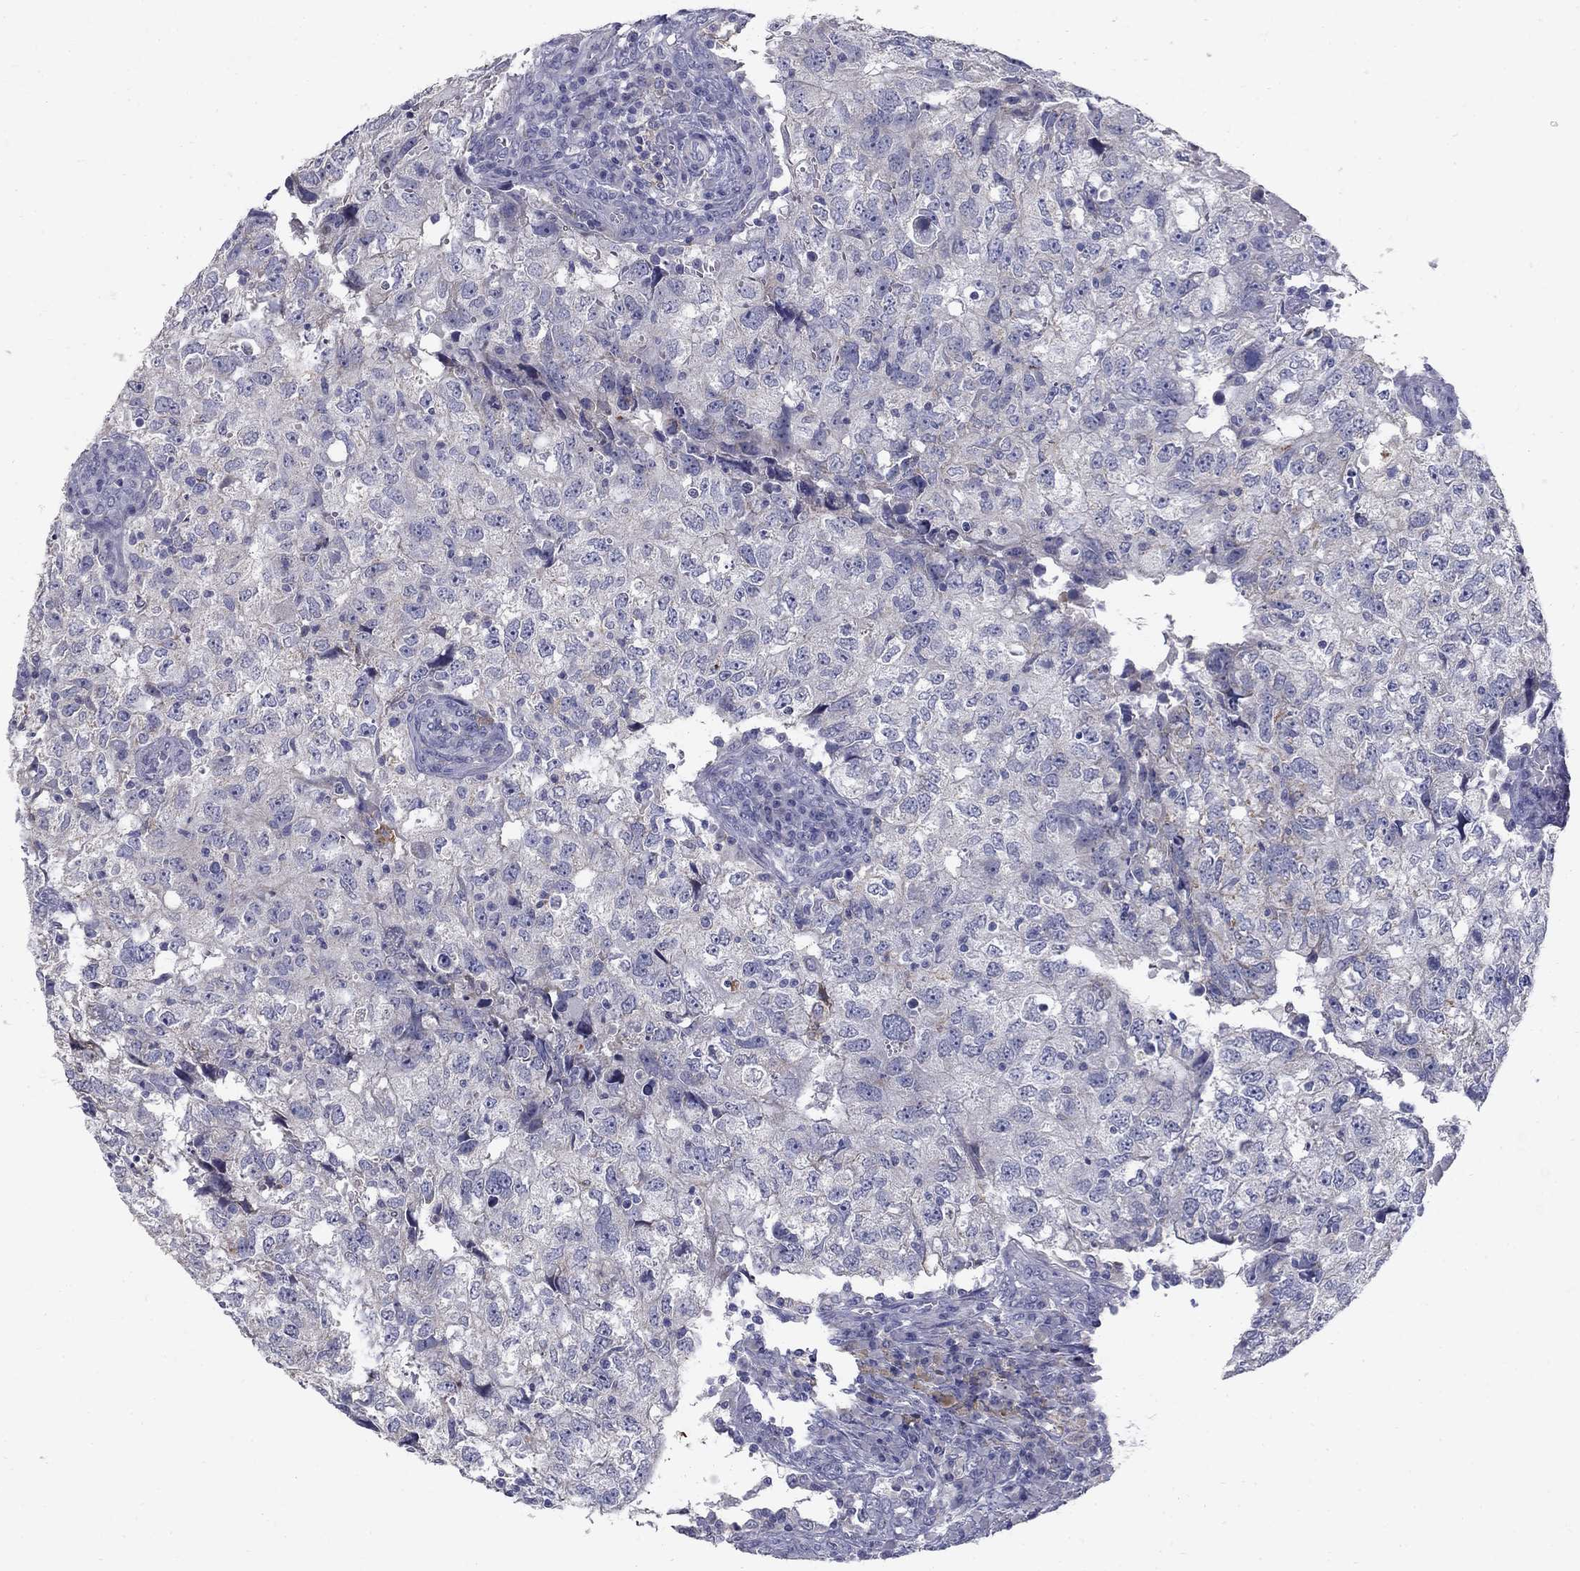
{"staining": {"intensity": "negative", "quantity": "none", "location": "none"}, "tissue": "breast cancer", "cell_type": "Tumor cells", "image_type": "cancer", "snomed": [{"axis": "morphology", "description": "Duct carcinoma"}, {"axis": "topography", "description": "Breast"}], "caption": "There is no significant staining in tumor cells of breast cancer (infiltrating ductal carcinoma).", "gene": "TP53TG5", "patient": {"sex": "female", "age": 30}}